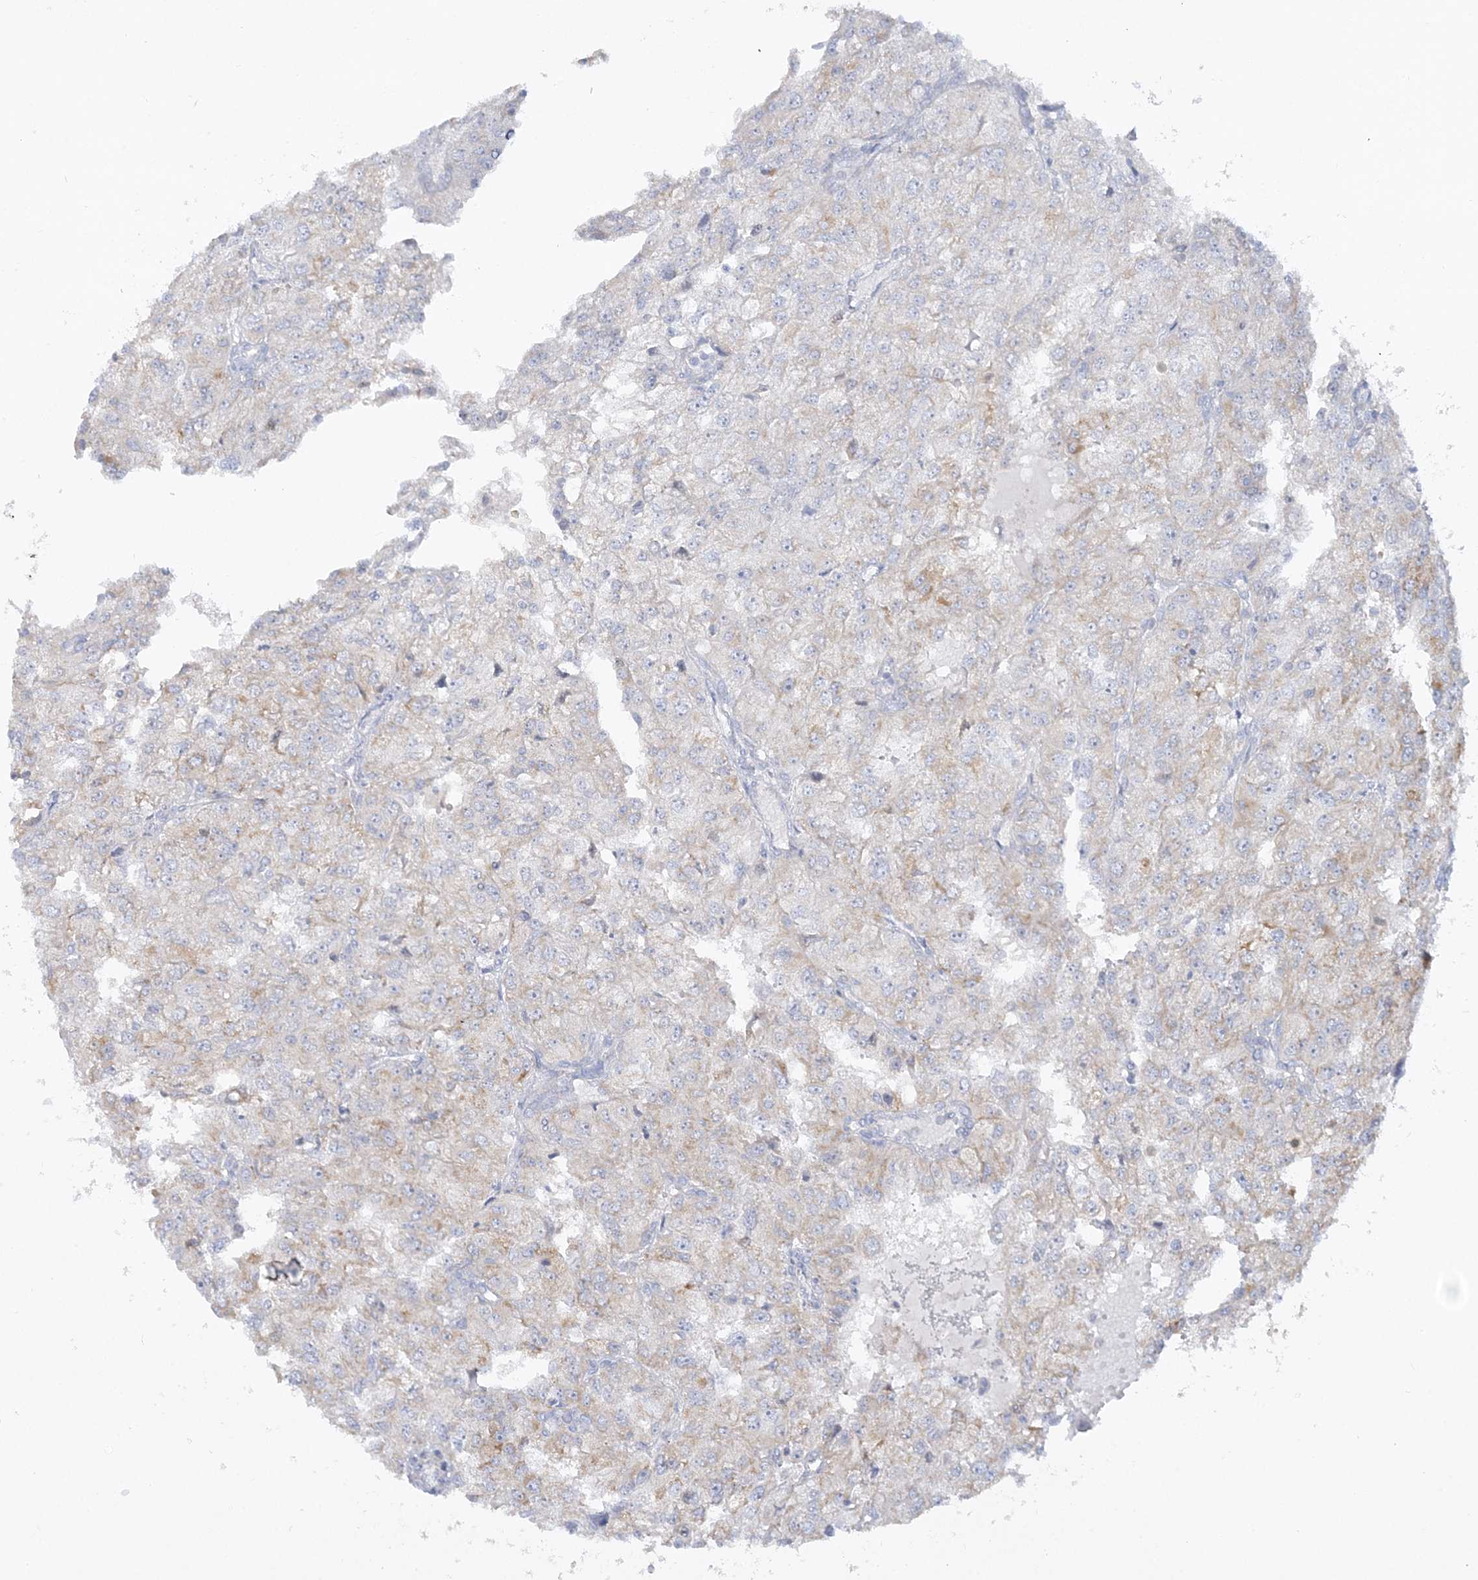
{"staining": {"intensity": "negative", "quantity": "none", "location": "none"}, "tissue": "renal cancer", "cell_type": "Tumor cells", "image_type": "cancer", "snomed": [{"axis": "morphology", "description": "Adenocarcinoma, NOS"}, {"axis": "topography", "description": "Kidney"}], "caption": "Protein analysis of renal cancer reveals no significant positivity in tumor cells.", "gene": "TBC1D14", "patient": {"sex": "female", "age": 54}}